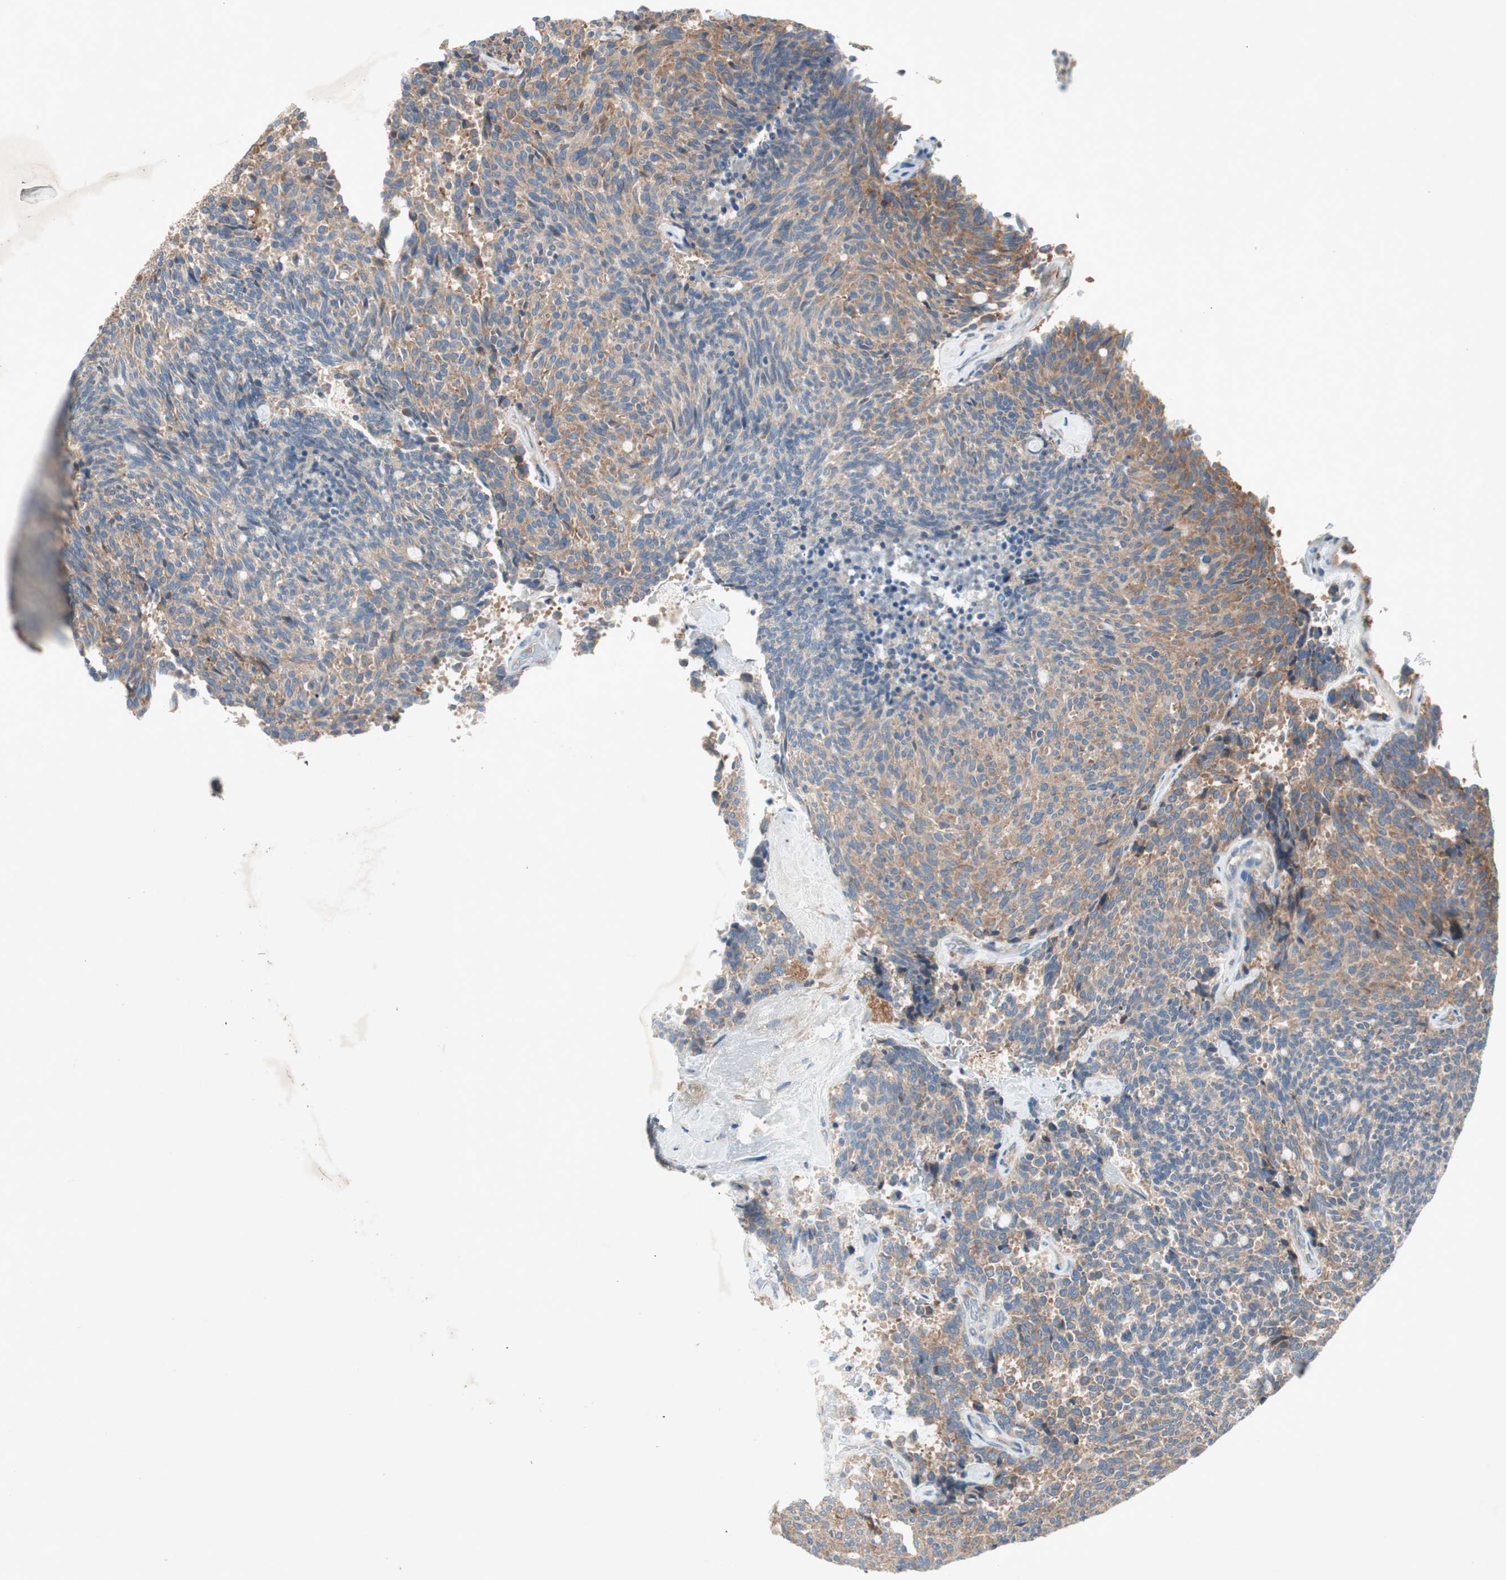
{"staining": {"intensity": "moderate", "quantity": ">75%", "location": "cytoplasmic/membranous"}, "tissue": "carcinoid", "cell_type": "Tumor cells", "image_type": "cancer", "snomed": [{"axis": "morphology", "description": "Carcinoid, malignant, NOS"}, {"axis": "topography", "description": "Pancreas"}], "caption": "Immunohistochemistry (IHC) histopathology image of human carcinoid stained for a protein (brown), which demonstrates medium levels of moderate cytoplasmic/membranous staining in approximately >75% of tumor cells.", "gene": "RPL23", "patient": {"sex": "female", "age": 54}}